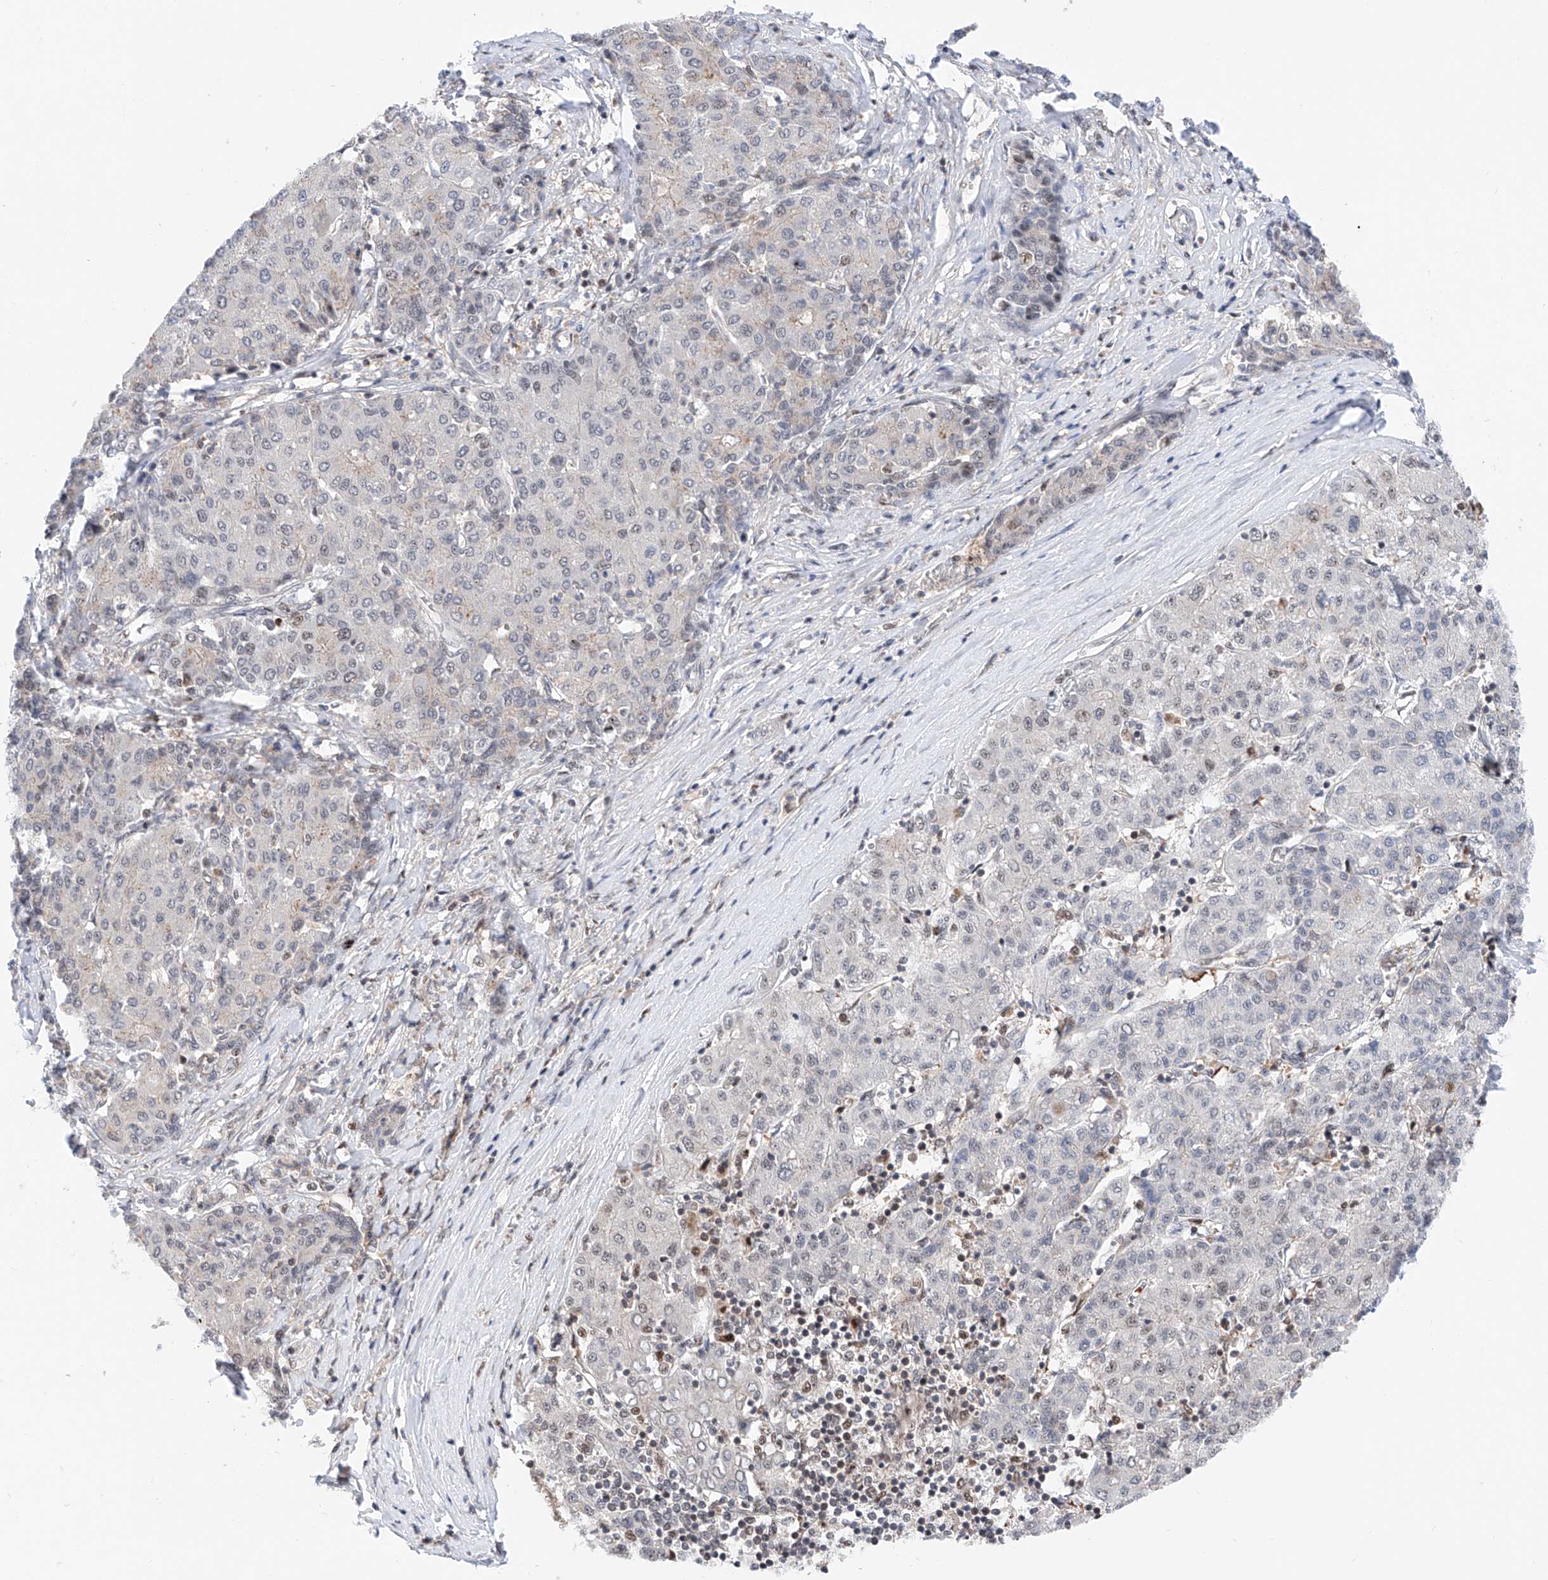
{"staining": {"intensity": "negative", "quantity": "none", "location": "none"}, "tissue": "liver cancer", "cell_type": "Tumor cells", "image_type": "cancer", "snomed": [{"axis": "morphology", "description": "Carcinoma, Hepatocellular, NOS"}, {"axis": "topography", "description": "Liver"}], "caption": "Immunohistochemistry of human liver cancer (hepatocellular carcinoma) shows no positivity in tumor cells.", "gene": "SNRNP200", "patient": {"sex": "male", "age": 65}}